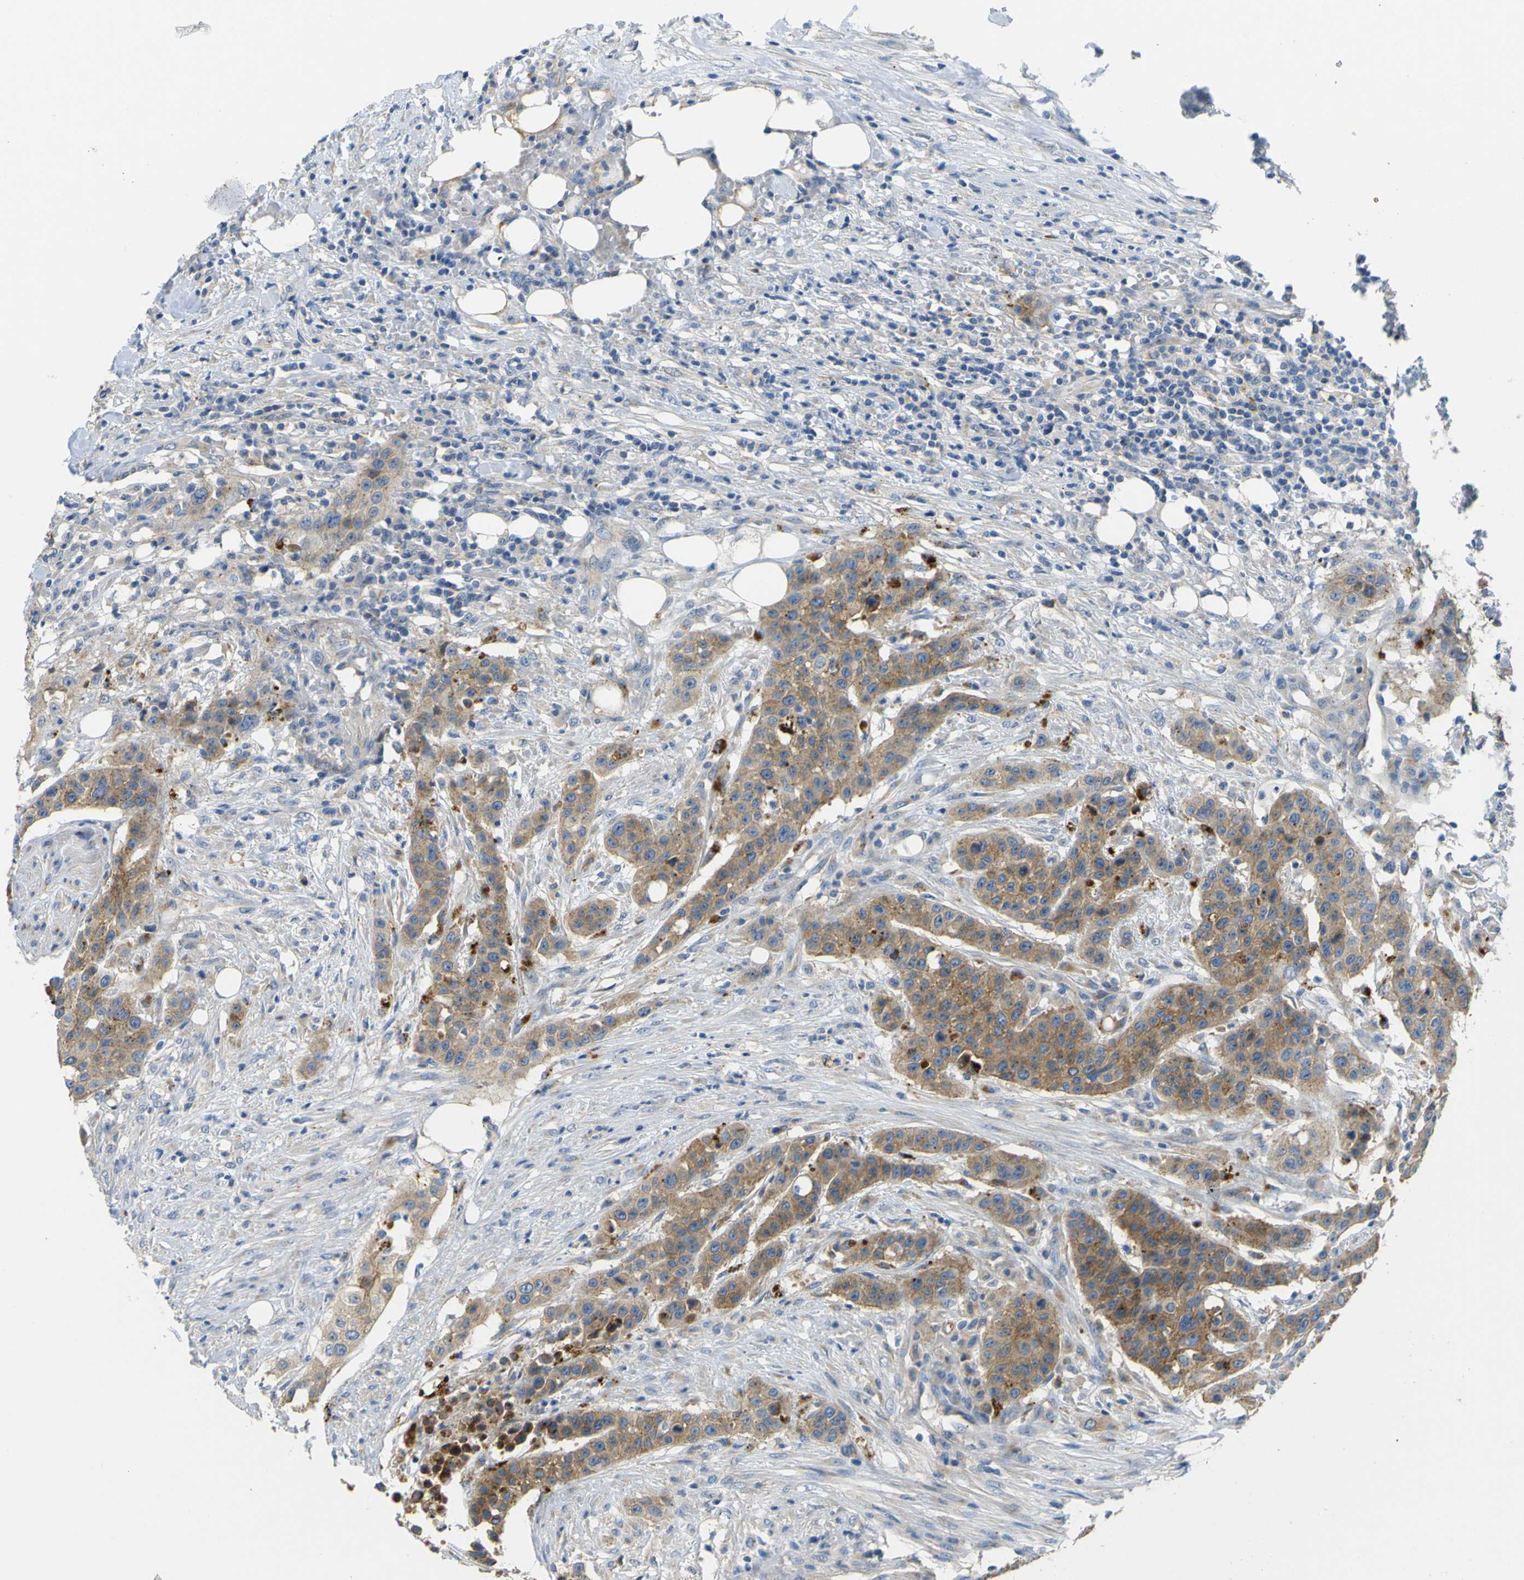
{"staining": {"intensity": "moderate", "quantity": ">75%", "location": "cytoplasmic/membranous"}, "tissue": "urothelial cancer", "cell_type": "Tumor cells", "image_type": "cancer", "snomed": [{"axis": "morphology", "description": "Urothelial carcinoma, High grade"}, {"axis": "topography", "description": "Urinary bladder"}], "caption": "Tumor cells reveal moderate cytoplasmic/membranous staining in approximately >75% of cells in urothelial cancer.", "gene": "SYPL1", "patient": {"sex": "male", "age": 74}}